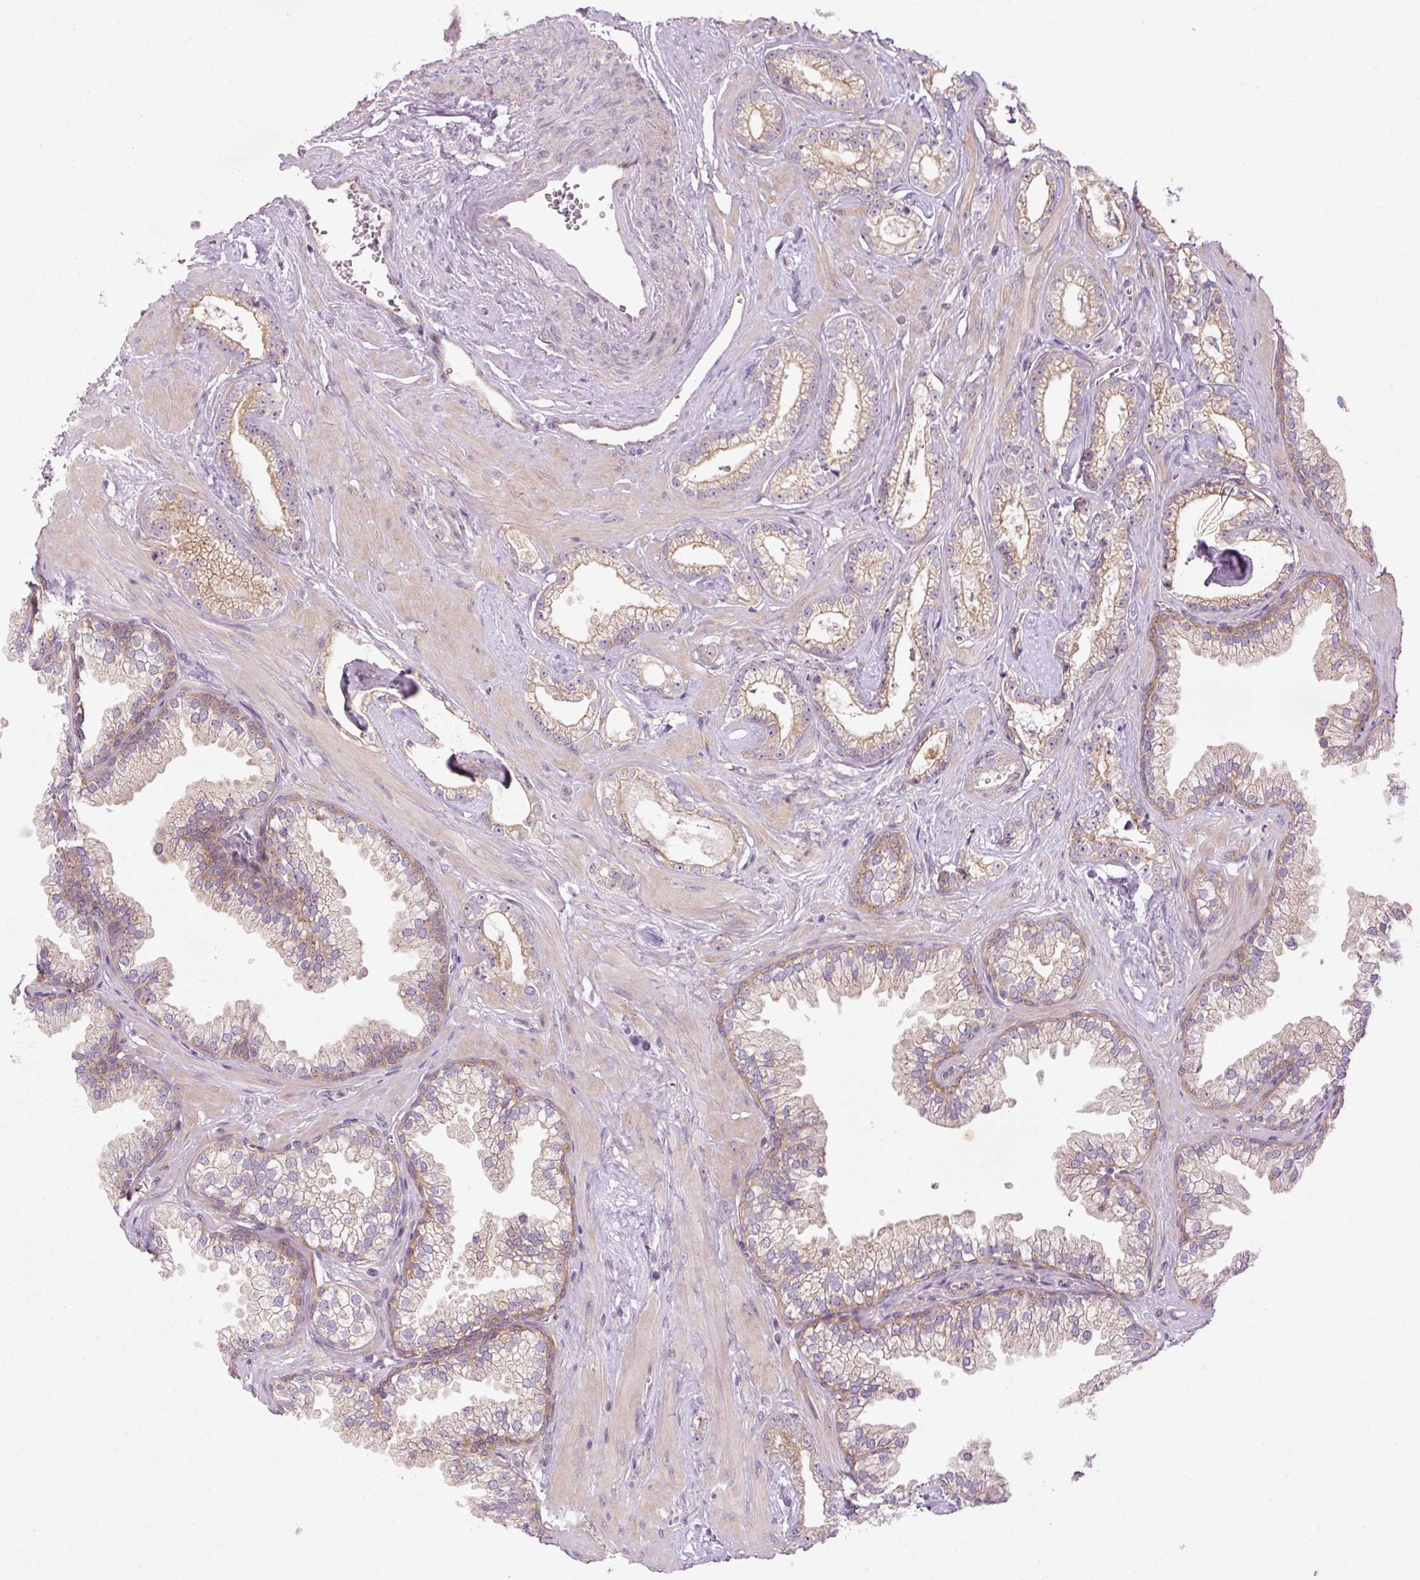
{"staining": {"intensity": "weak", "quantity": ">75%", "location": "cytoplasmic/membranous"}, "tissue": "prostate cancer", "cell_type": "Tumor cells", "image_type": "cancer", "snomed": [{"axis": "morphology", "description": "Adenocarcinoma, Low grade"}, {"axis": "topography", "description": "Prostate"}], "caption": "Weak cytoplasmic/membranous staining for a protein is seen in approximately >75% of tumor cells of low-grade adenocarcinoma (prostate) using immunohistochemistry.", "gene": "MZT2B", "patient": {"sex": "male", "age": 60}}